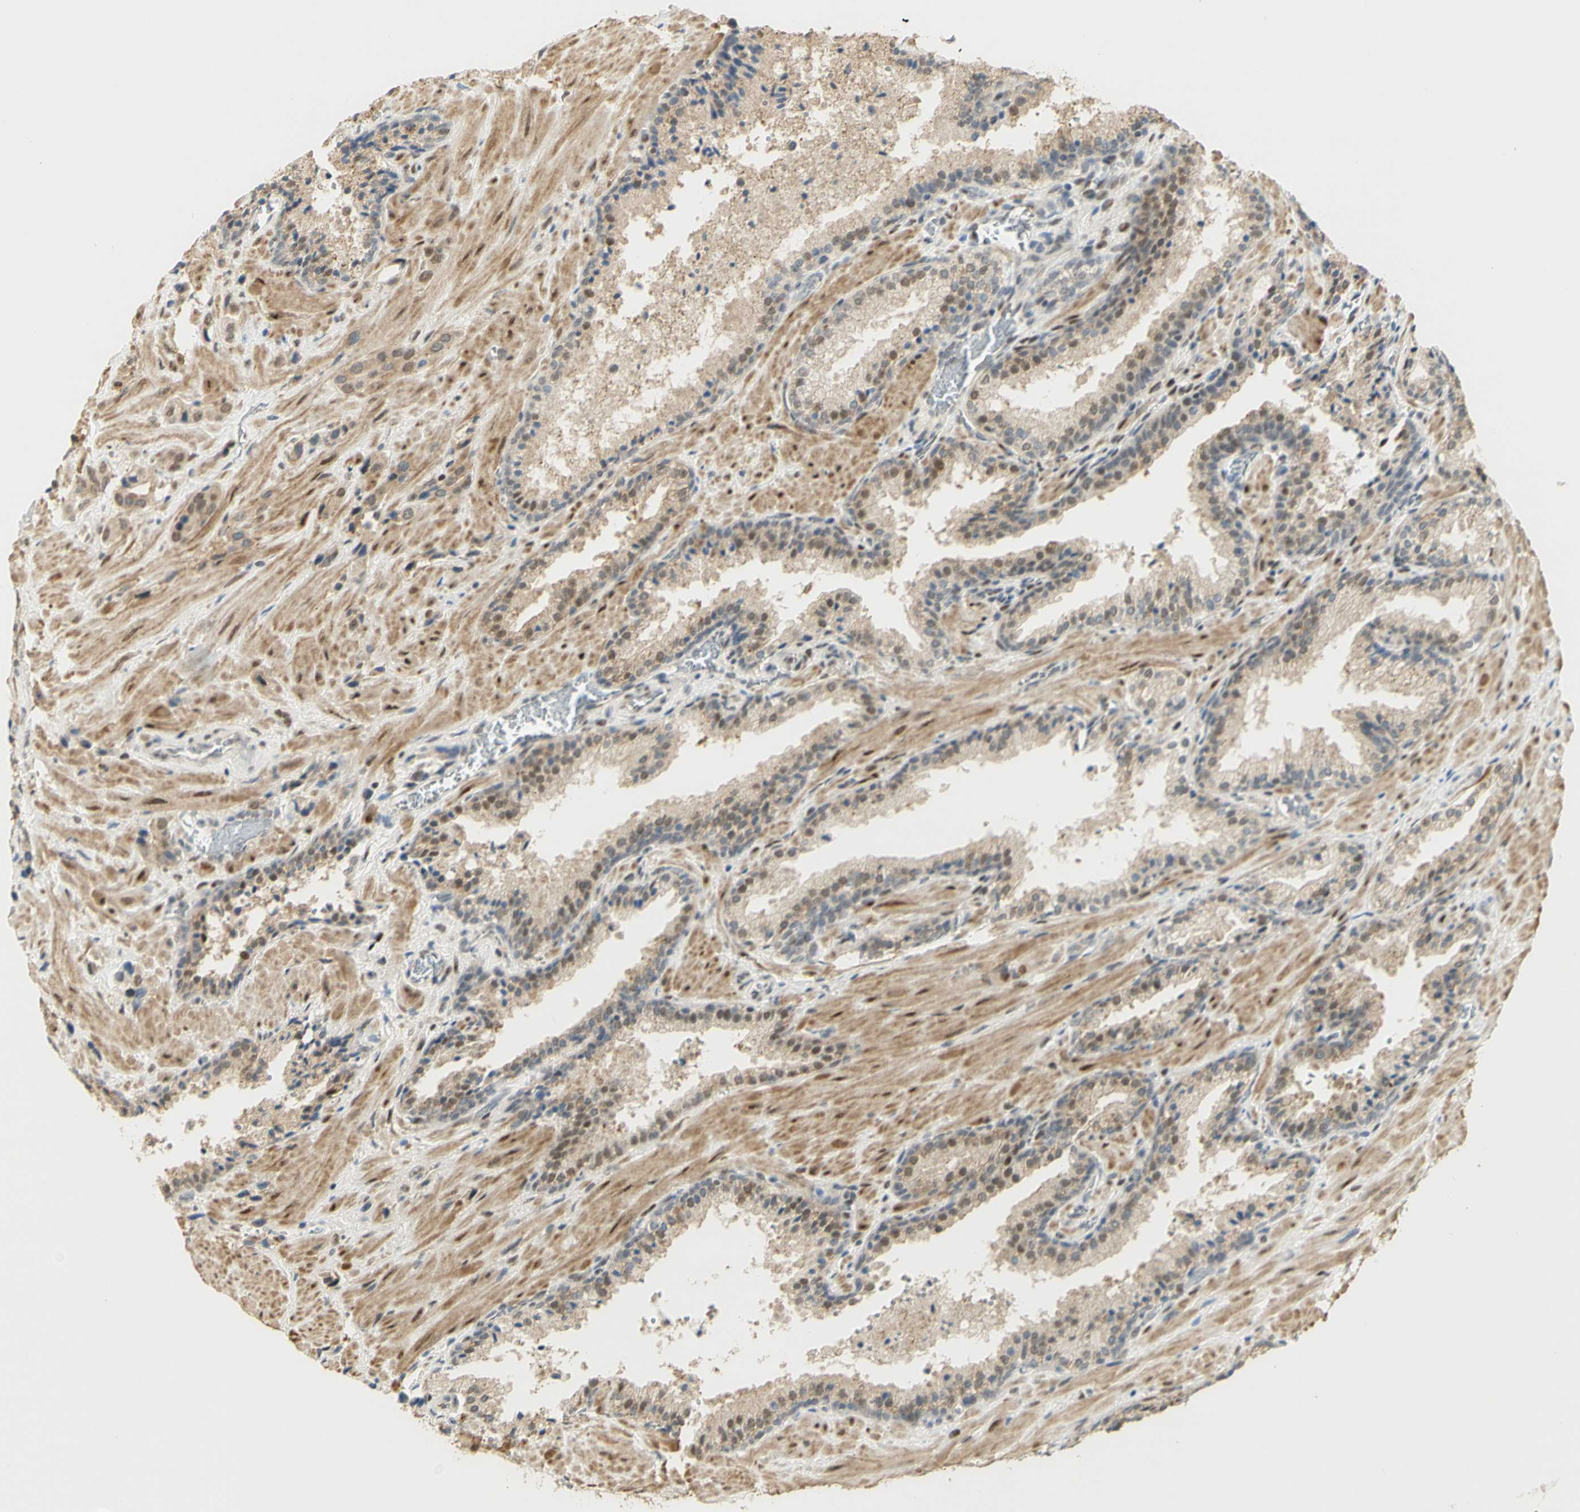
{"staining": {"intensity": "moderate", "quantity": "25%-75%", "location": "nuclear"}, "tissue": "prostate cancer", "cell_type": "Tumor cells", "image_type": "cancer", "snomed": [{"axis": "morphology", "description": "Adenocarcinoma, High grade"}, {"axis": "topography", "description": "Prostate"}], "caption": "Brown immunohistochemical staining in prostate cancer demonstrates moderate nuclear staining in approximately 25%-75% of tumor cells.", "gene": "DDX1", "patient": {"sex": "male", "age": 64}}